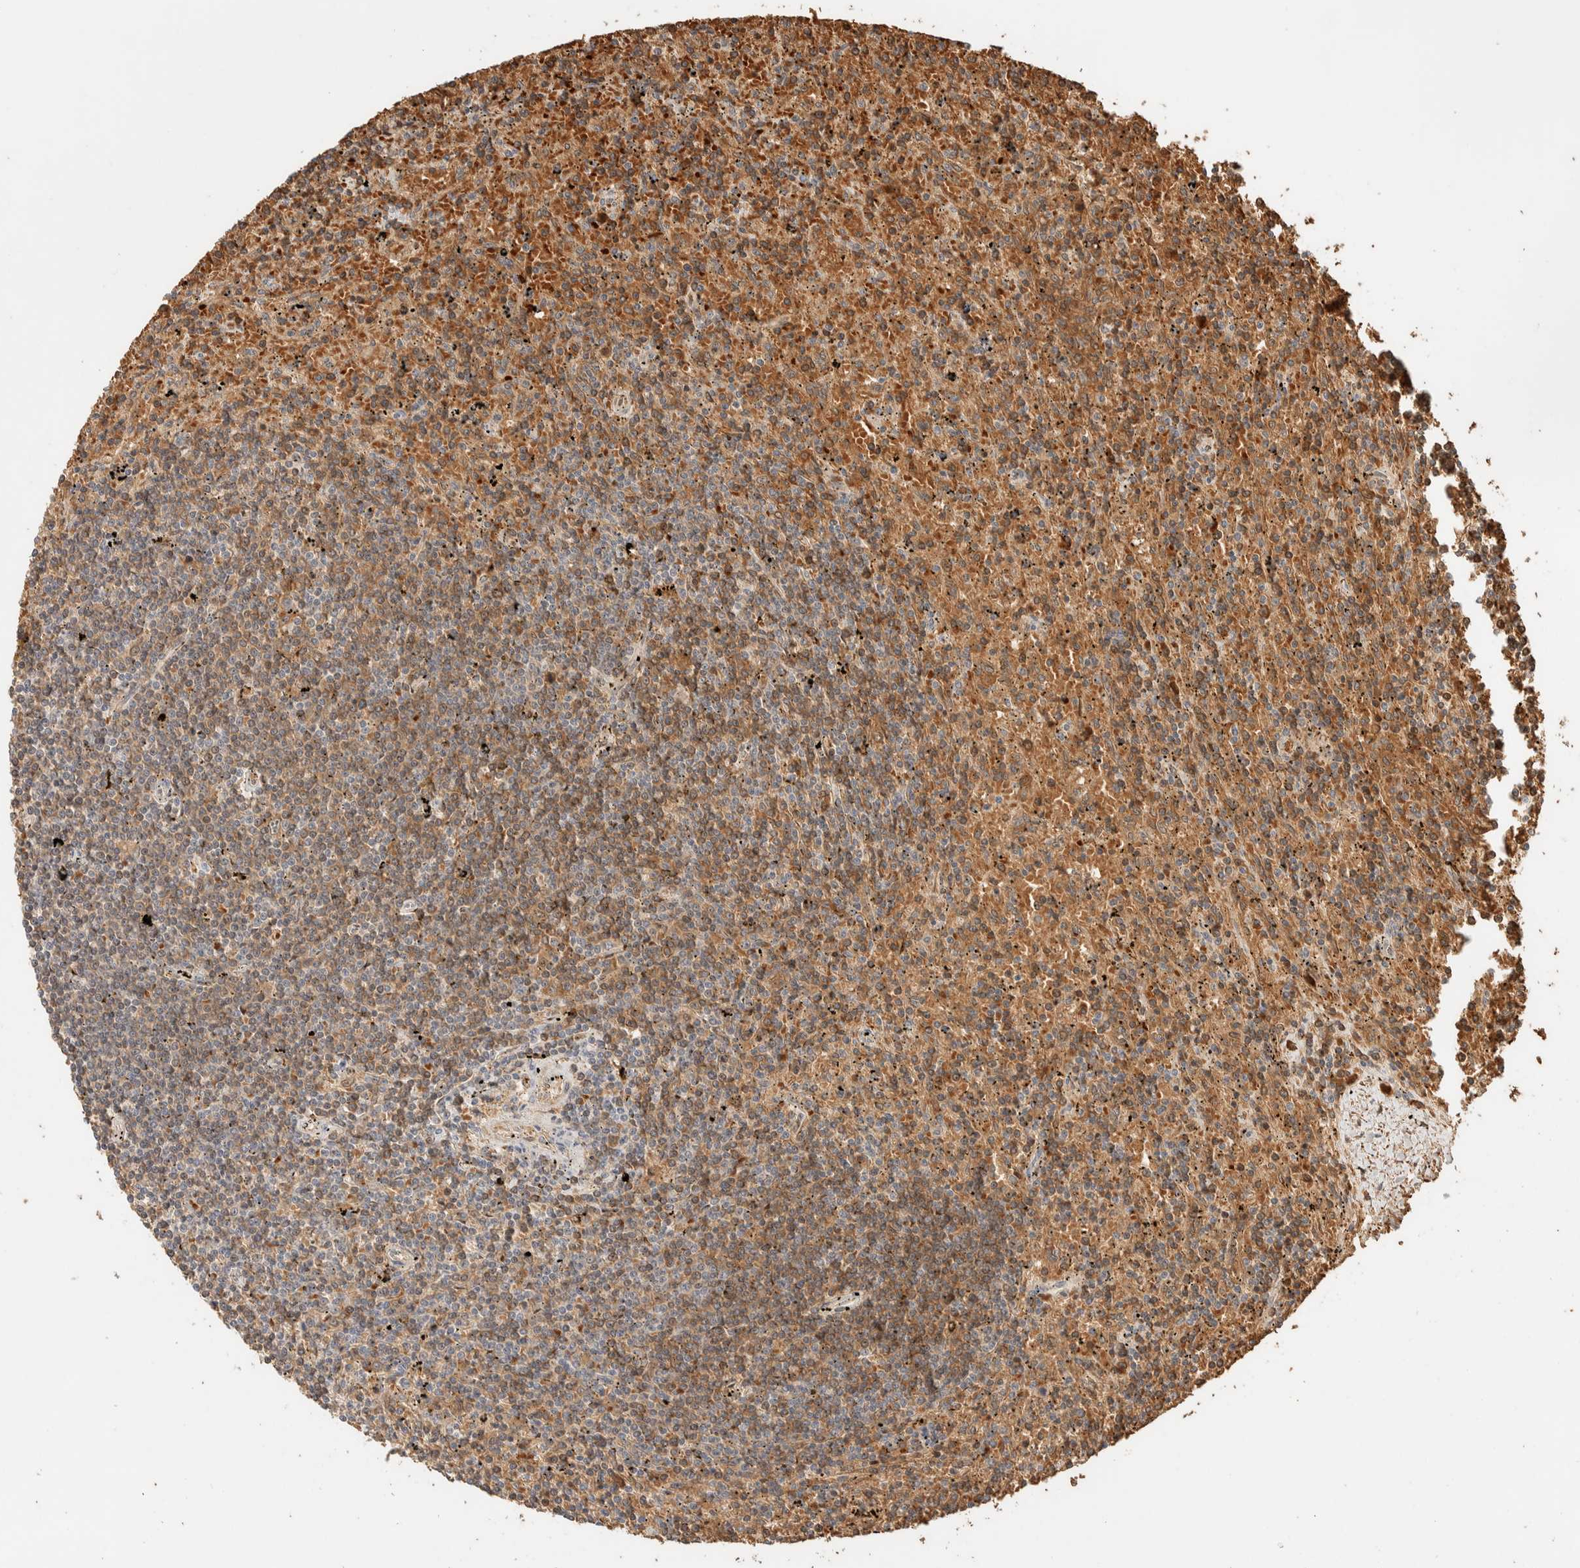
{"staining": {"intensity": "moderate", "quantity": ">75%", "location": "cytoplasmic/membranous"}, "tissue": "lymphoma", "cell_type": "Tumor cells", "image_type": "cancer", "snomed": [{"axis": "morphology", "description": "Malignant lymphoma, non-Hodgkin's type, Low grade"}, {"axis": "topography", "description": "Spleen"}], "caption": "Human lymphoma stained for a protein (brown) demonstrates moderate cytoplasmic/membranous positive positivity in approximately >75% of tumor cells.", "gene": "TTI2", "patient": {"sex": "male", "age": 76}}